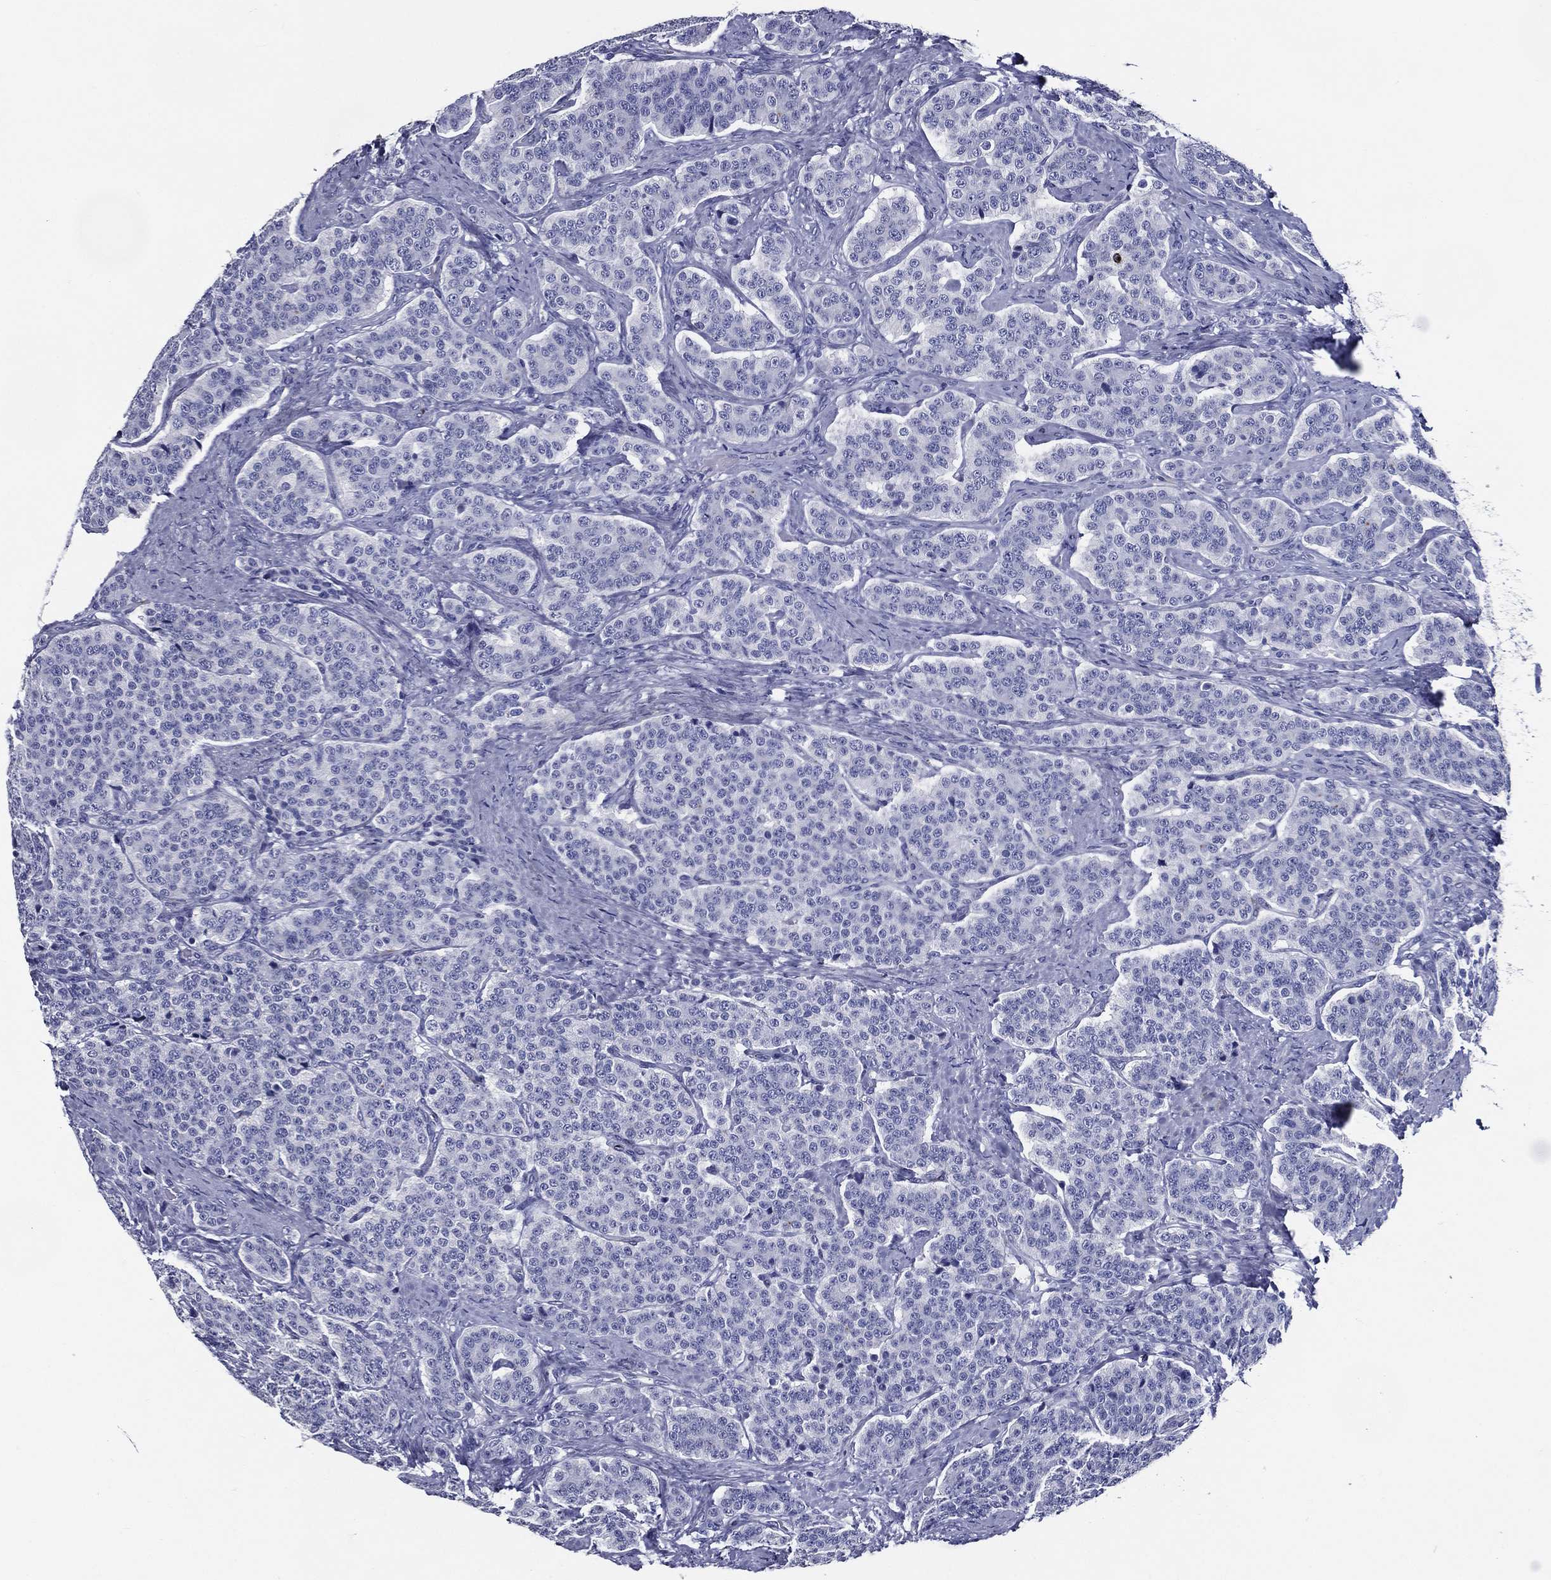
{"staining": {"intensity": "negative", "quantity": "none", "location": "none"}, "tissue": "carcinoid", "cell_type": "Tumor cells", "image_type": "cancer", "snomed": [{"axis": "morphology", "description": "Carcinoid, malignant, NOS"}, {"axis": "topography", "description": "Small intestine"}], "caption": "There is no significant staining in tumor cells of carcinoid.", "gene": "ACE2", "patient": {"sex": "female", "age": 58}}